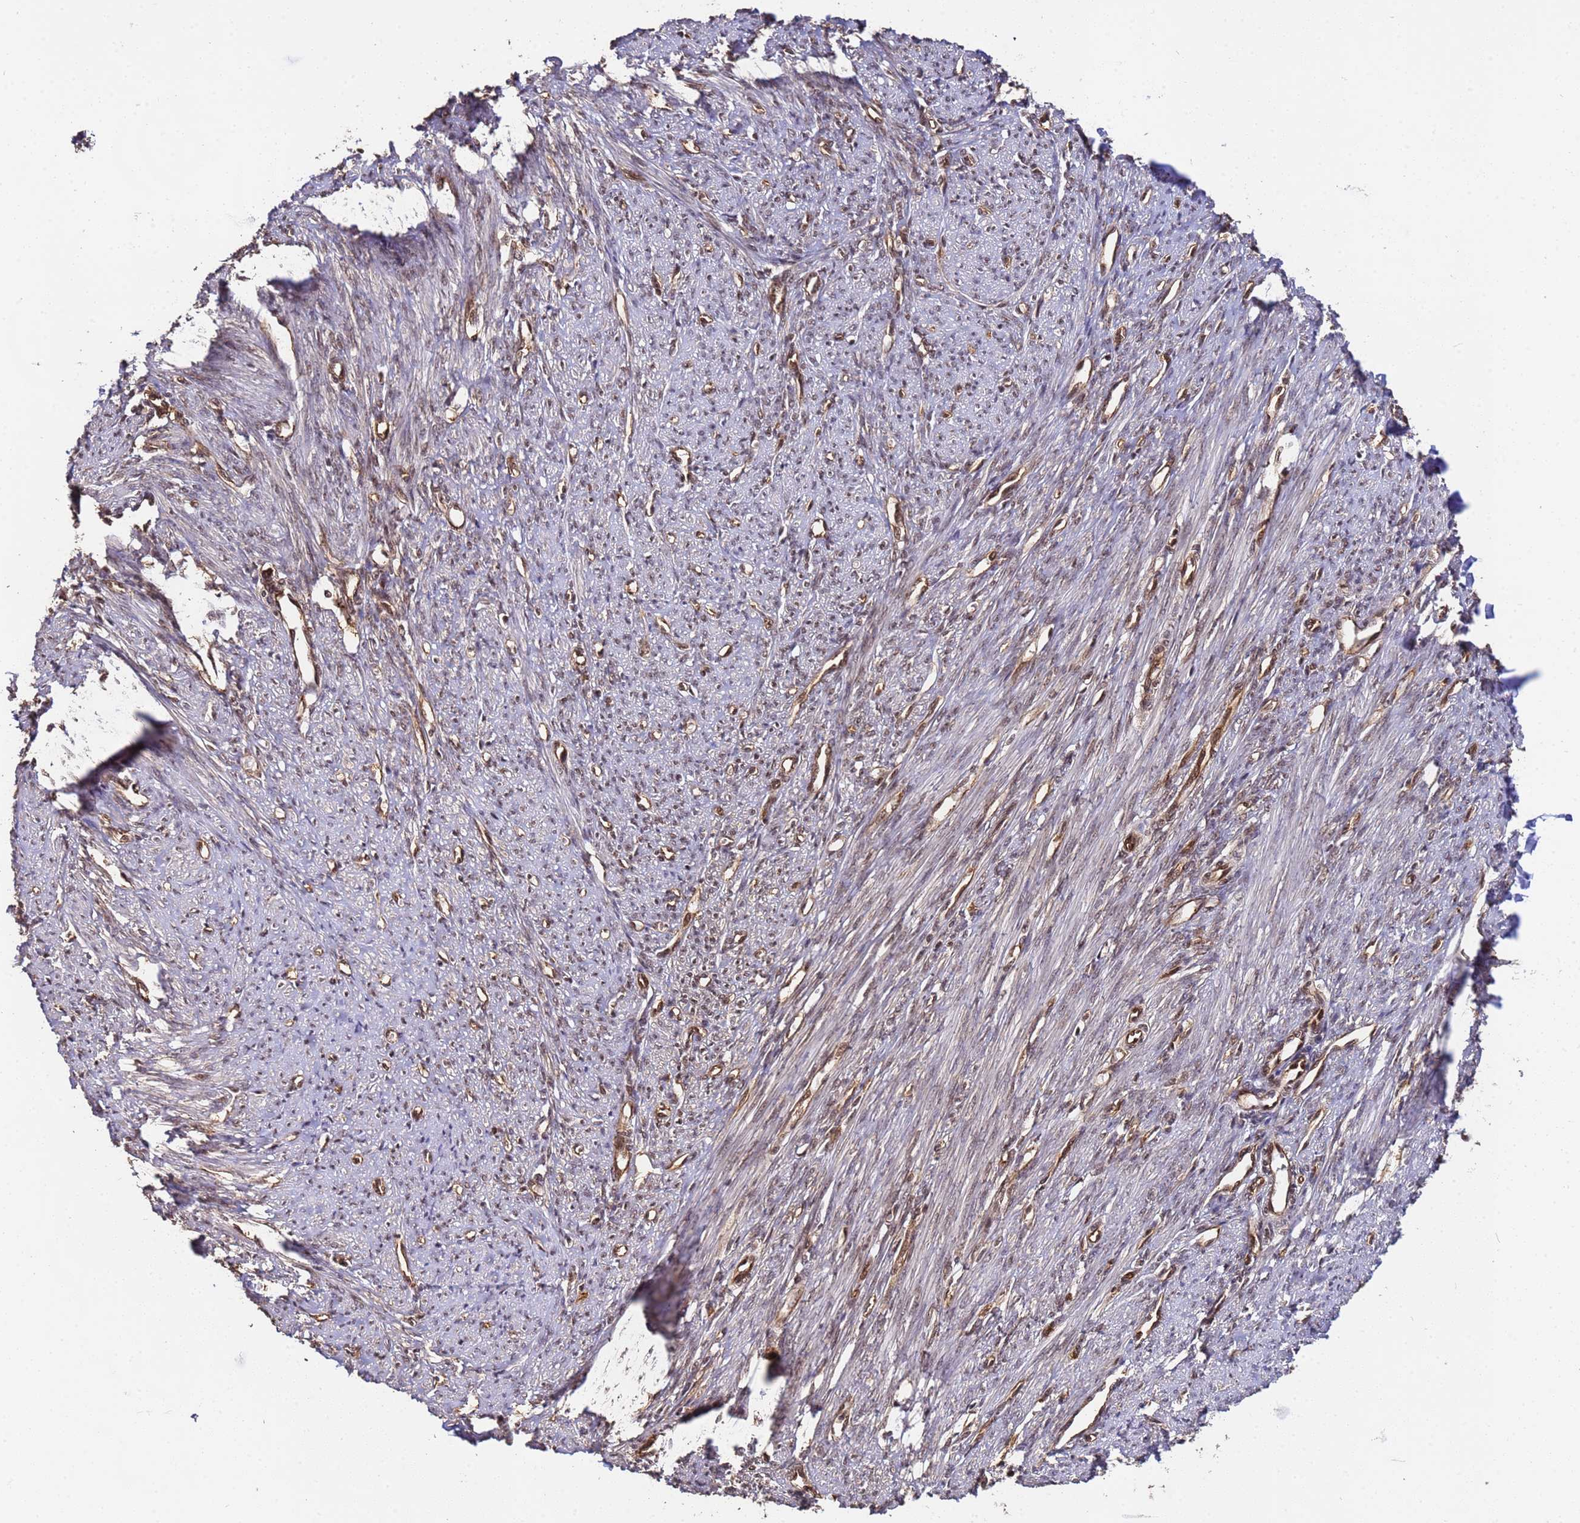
{"staining": {"intensity": "strong", "quantity": ">75%", "location": "nuclear"}, "tissue": "smooth muscle", "cell_type": "Smooth muscle cells", "image_type": "normal", "snomed": [{"axis": "morphology", "description": "Normal tissue, NOS"}, {"axis": "topography", "description": "Smooth muscle"}, {"axis": "topography", "description": "Uterus"}], "caption": "A brown stain labels strong nuclear positivity of a protein in smooth muscle cells of benign smooth muscle.", "gene": "SYF2", "patient": {"sex": "female", "age": 59}}